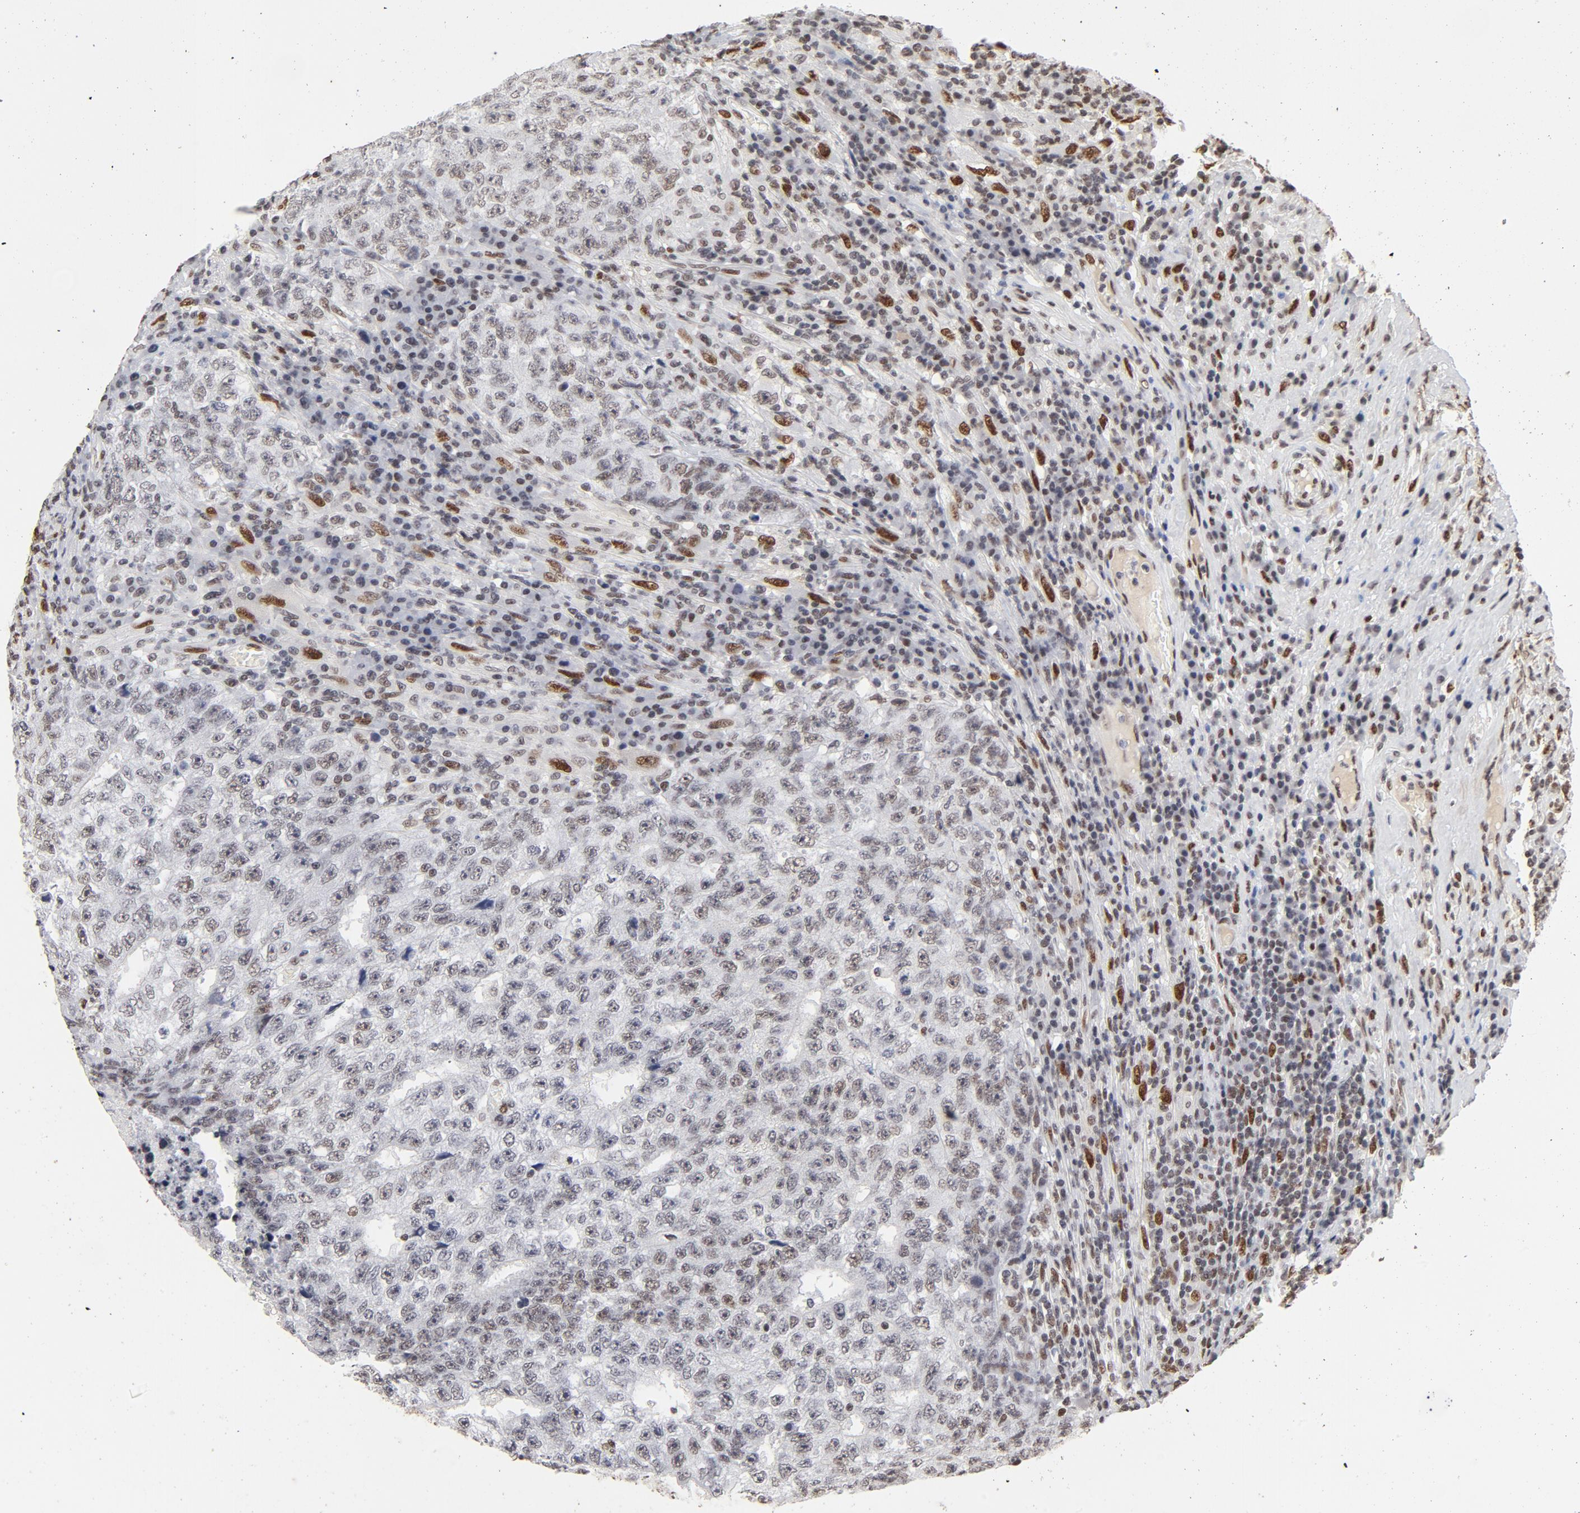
{"staining": {"intensity": "weak", "quantity": "25%-75%", "location": "nuclear"}, "tissue": "testis cancer", "cell_type": "Tumor cells", "image_type": "cancer", "snomed": [{"axis": "morphology", "description": "Necrosis, NOS"}, {"axis": "morphology", "description": "Carcinoma, Embryonal, NOS"}, {"axis": "topography", "description": "Testis"}], "caption": "This histopathology image shows testis embryonal carcinoma stained with IHC to label a protein in brown. The nuclear of tumor cells show weak positivity for the protein. Nuclei are counter-stained blue.", "gene": "TP53BP1", "patient": {"sex": "male", "age": 19}}